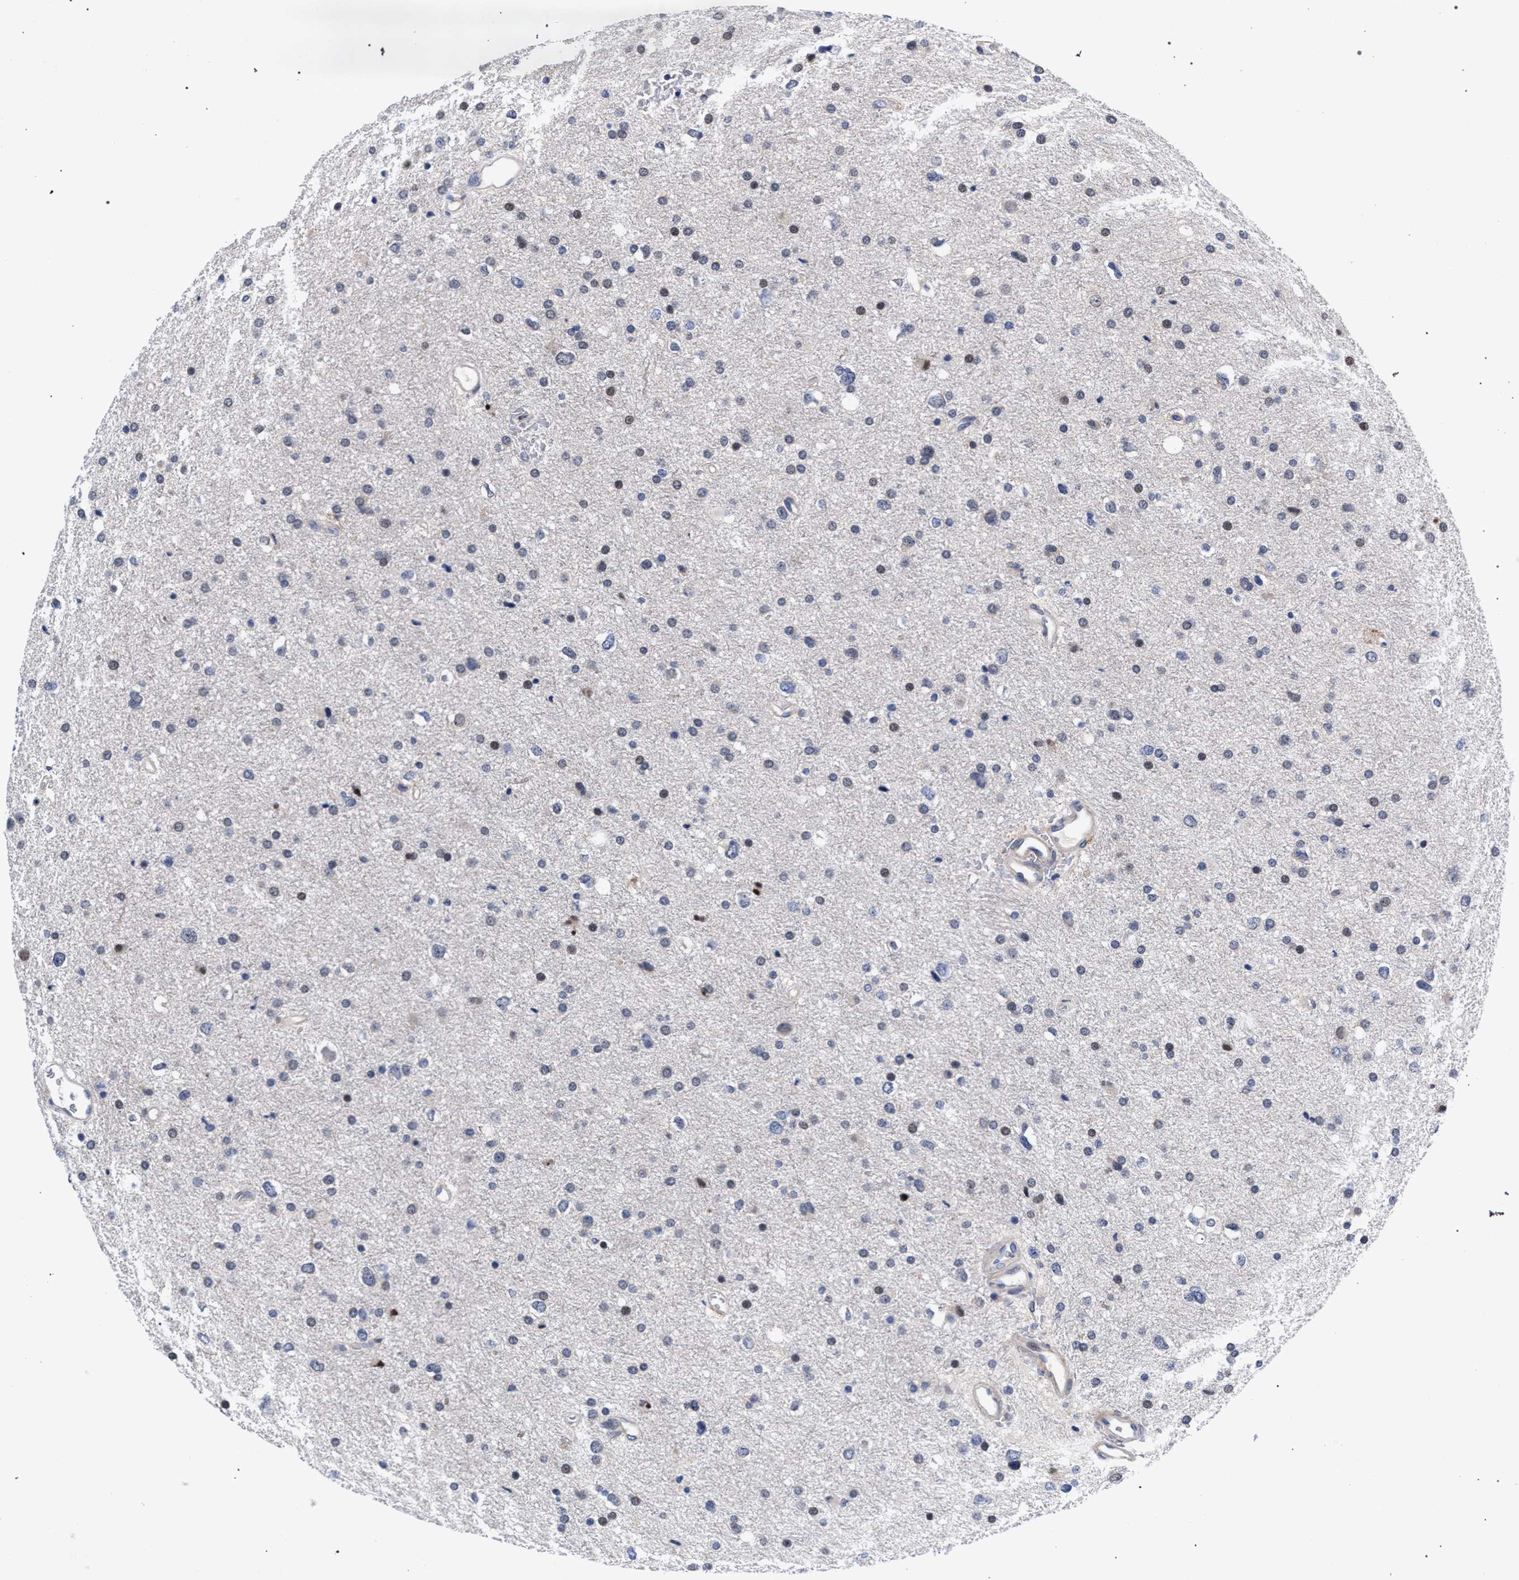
{"staining": {"intensity": "weak", "quantity": "25%-75%", "location": "nuclear"}, "tissue": "glioma", "cell_type": "Tumor cells", "image_type": "cancer", "snomed": [{"axis": "morphology", "description": "Glioma, malignant, Low grade"}, {"axis": "topography", "description": "Brain"}], "caption": "Protein expression analysis of malignant glioma (low-grade) displays weak nuclear staining in approximately 25%-75% of tumor cells.", "gene": "ZNF462", "patient": {"sex": "female", "age": 37}}